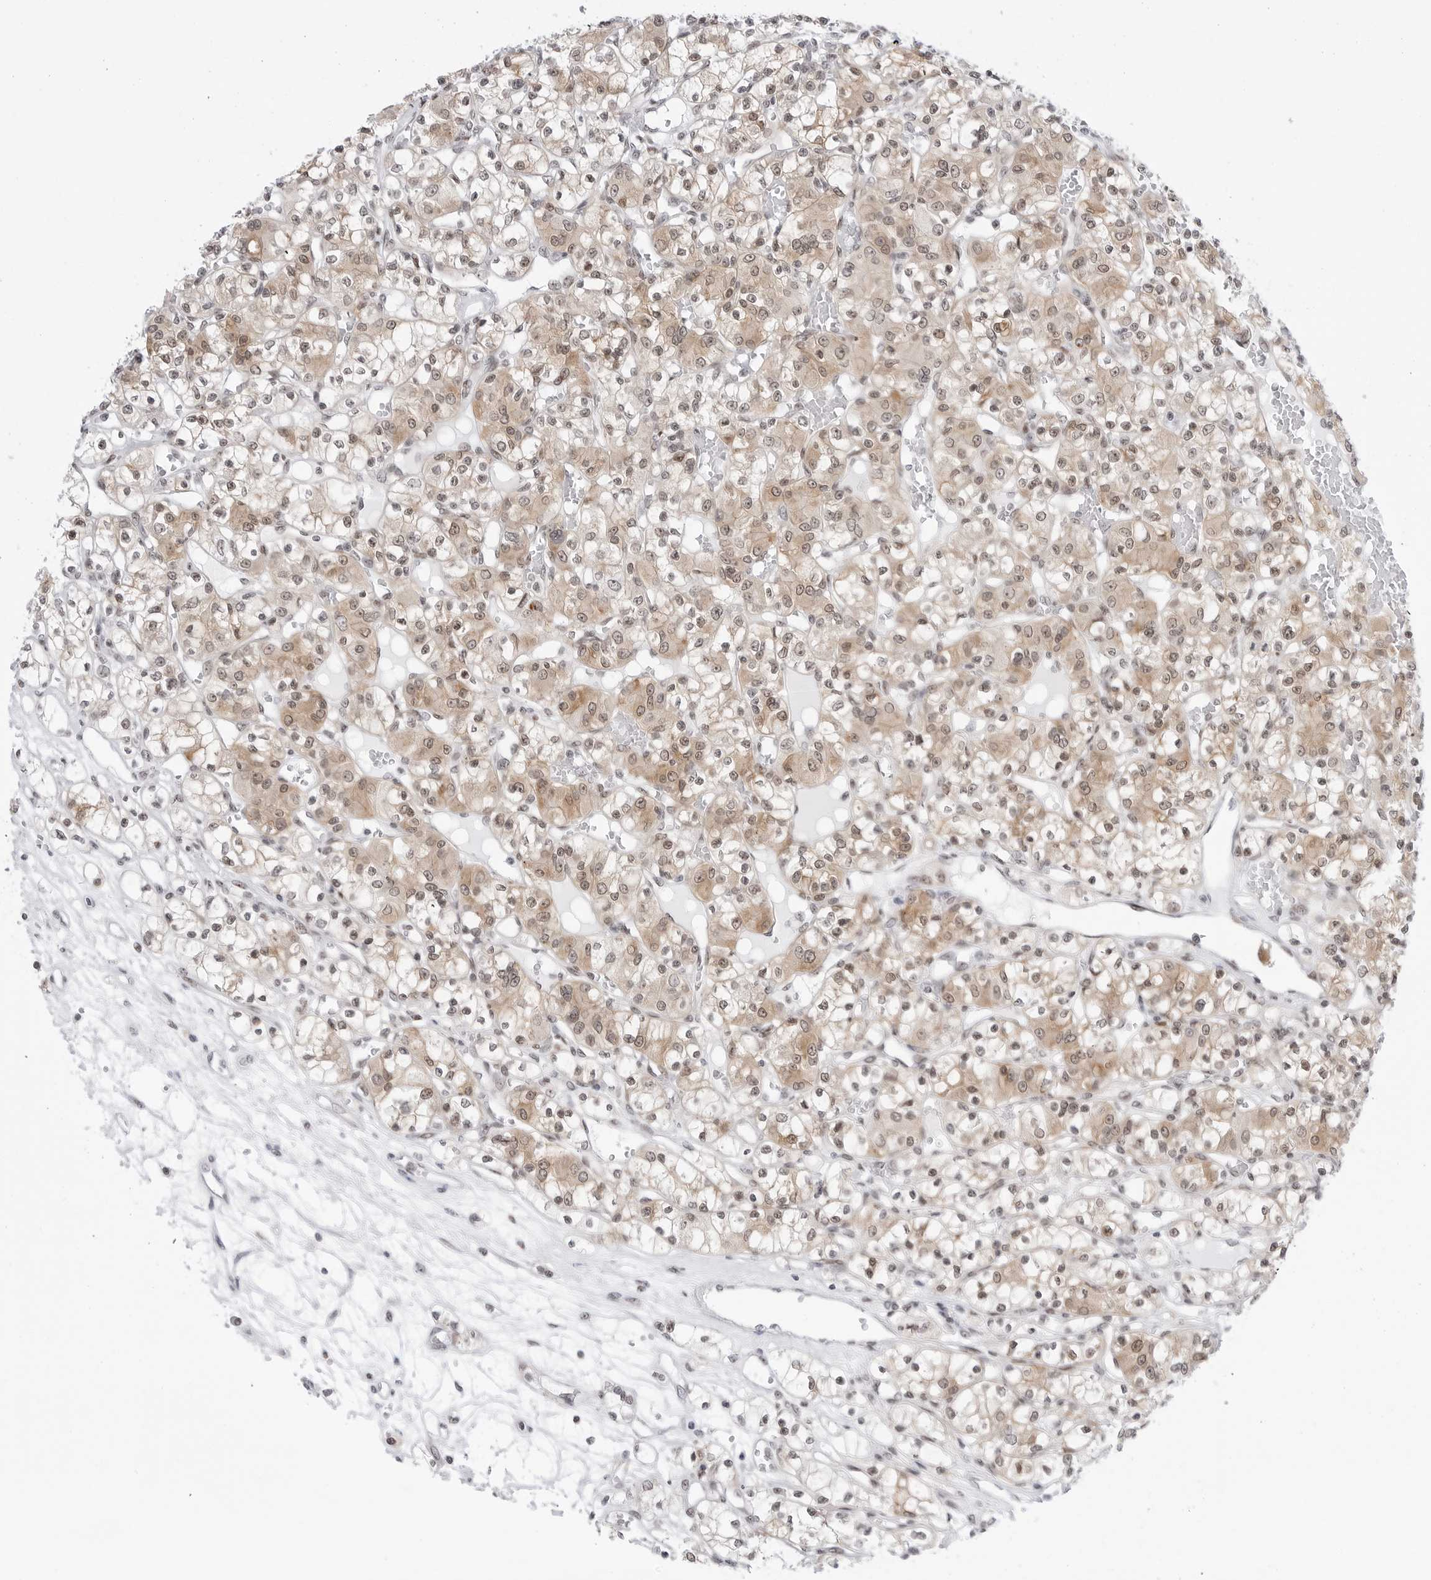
{"staining": {"intensity": "moderate", "quantity": ">75%", "location": "cytoplasmic/membranous,nuclear"}, "tissue": "renal cancer", "cell_type": "Tumor cells", "image_type": "cancer", "snomed": [{"axis": "morphology", "description": "Adenocarcinoma, NOS"}, {"axis": "topography", "description": "Kidney"}], "caption": "Renal adenocarcinoma tissue displays moderate cytoplasmic/membranous and nuclear staining in about >75% of tumor cells, visualized by immunohistochemistry.", "gene": "C1orf162", "patient": {"sex": "female", "age": 59}}